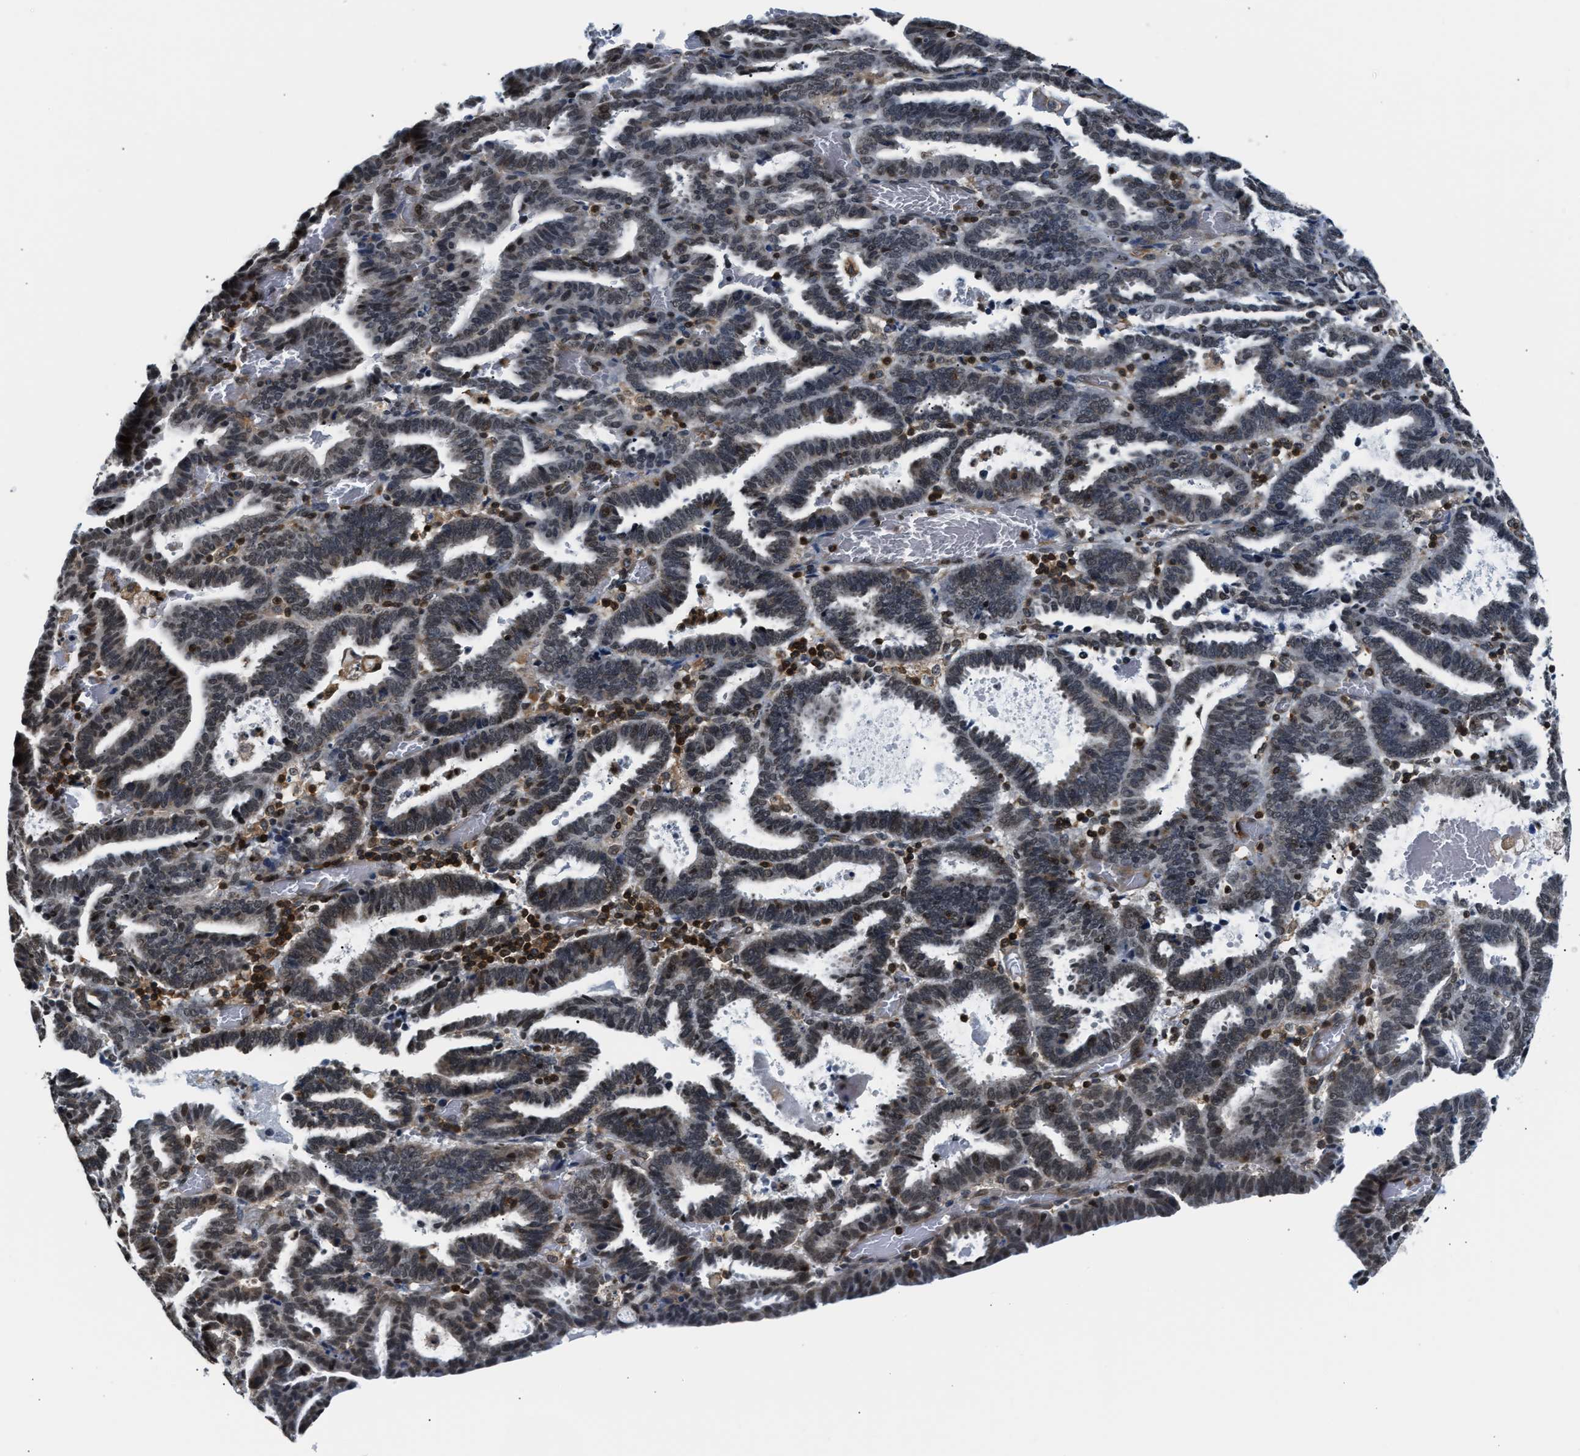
{"staining": {"intensity": "weak", "quantity": "<25%", "location": "nuclear"}, "tissue": "endometrial cancer", "cell_type": "Tumor cells", "image_type": "cancer", "snomed": [{"axis": "morphology", "description": "Adenocarcinoma, NOS"}, {"axis": "topography", "description": "Uterus"}], "caption": "This photomicrograph is of endometrial cancer (adenocarcinoma) stained with IHC to label a protein in brown with the nuclei are counter-stained blue. There is no expression in tumor cells.", "gene": "STK10", "patient": {"sex": "female", "age": 83}}